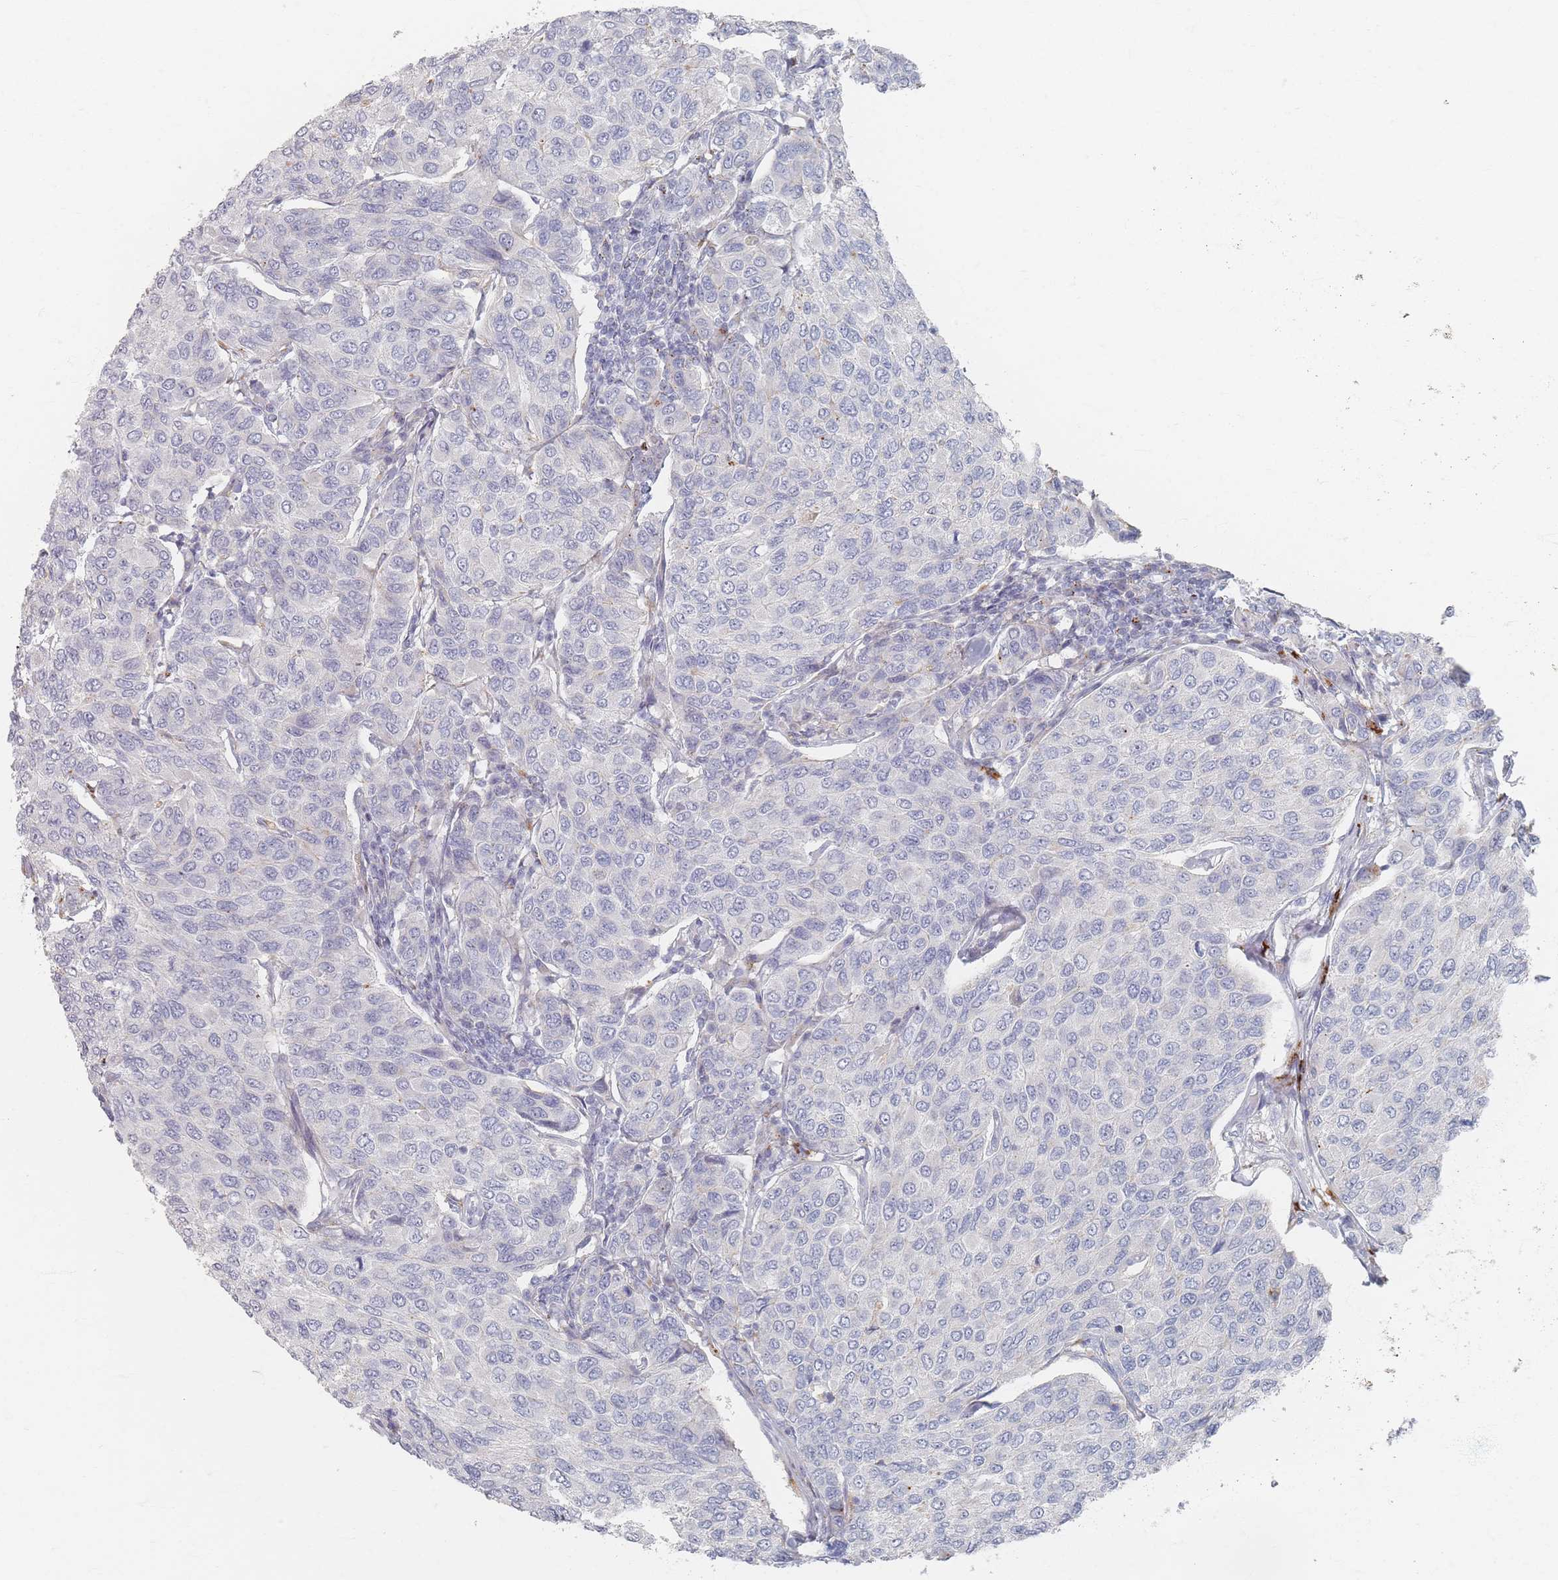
{"staining": {"intensity": "negative", "quantity": "none", "location": "none"}, "tissue": "breast cancer", "cell_type": "Tumor cells", "image_type": "cancer", "snomed": [{"axis": "morphology", "description": "Duct carcinoma"}, {"axis": "topography", "description": "Breast"}], "caption": "DAB immunohistochemical staining of infiltrating ductal carcinoma (breast) demonstrates no significant expression in tumor cells.", "gene": "SLC2A11", "patient": {"sex": "female", "age": 55}}